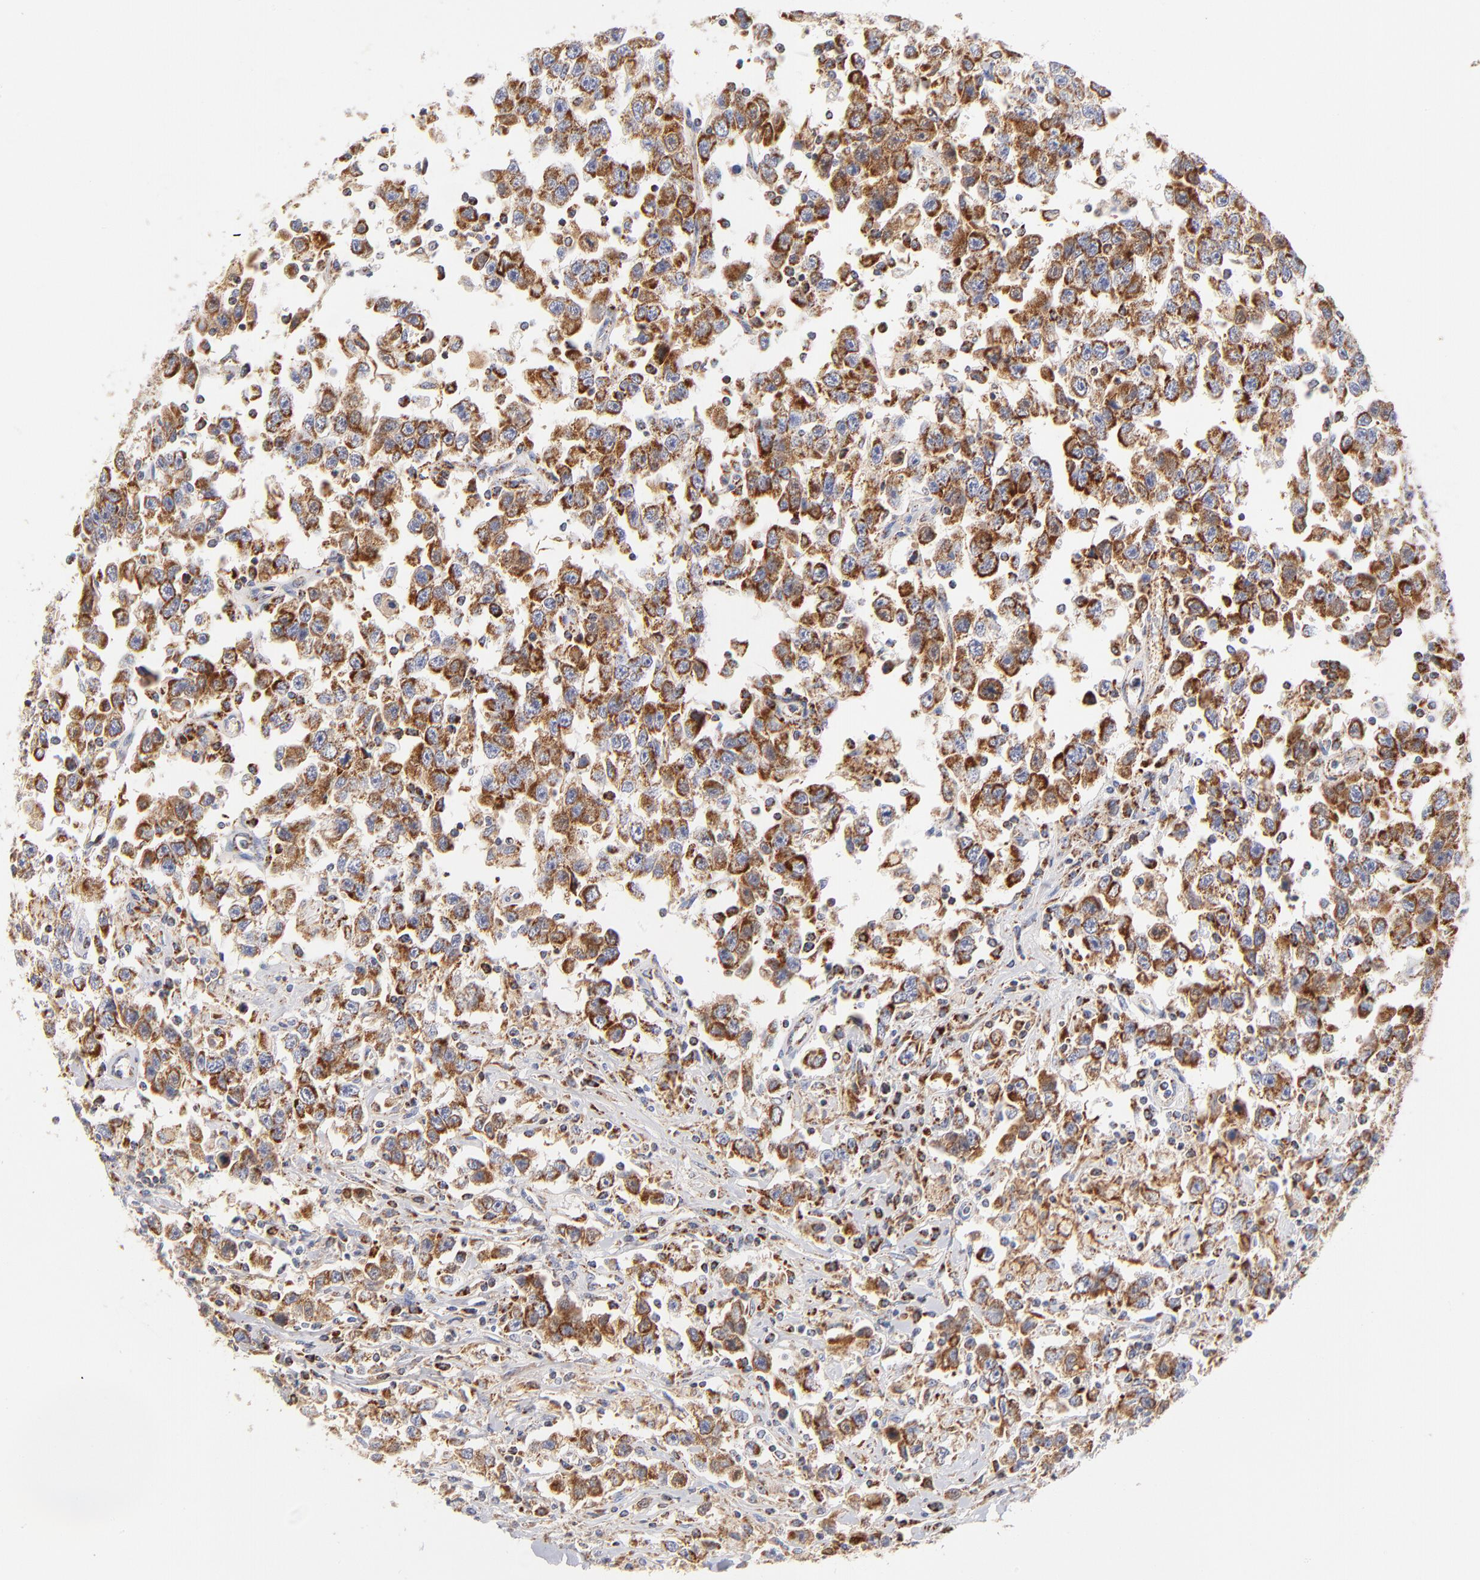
{"staining": {"intensity": "moderate", "quantity": ">75%", "location": "cytoplasmic/membranous"}, "tissue": "testis cancer", "cell_type": "Tumor cells", "image_type": "cancer", "snomed": [{"axis": "morphology", "description": "Seminoma, NOS"}, {"axis": "topography", "description": "Testis"}], "caption": "This histopathology image demonstrates testis seminoma stained with immunohistochemistry (IHC) to label a protein in brown. The cytoplasmic/membranous of tumor cells show moderate positivity for the protein. Nuclei are counter-stained blue.", "gene": "DLAT", "patient": {"sex": "male", "age": 41}}